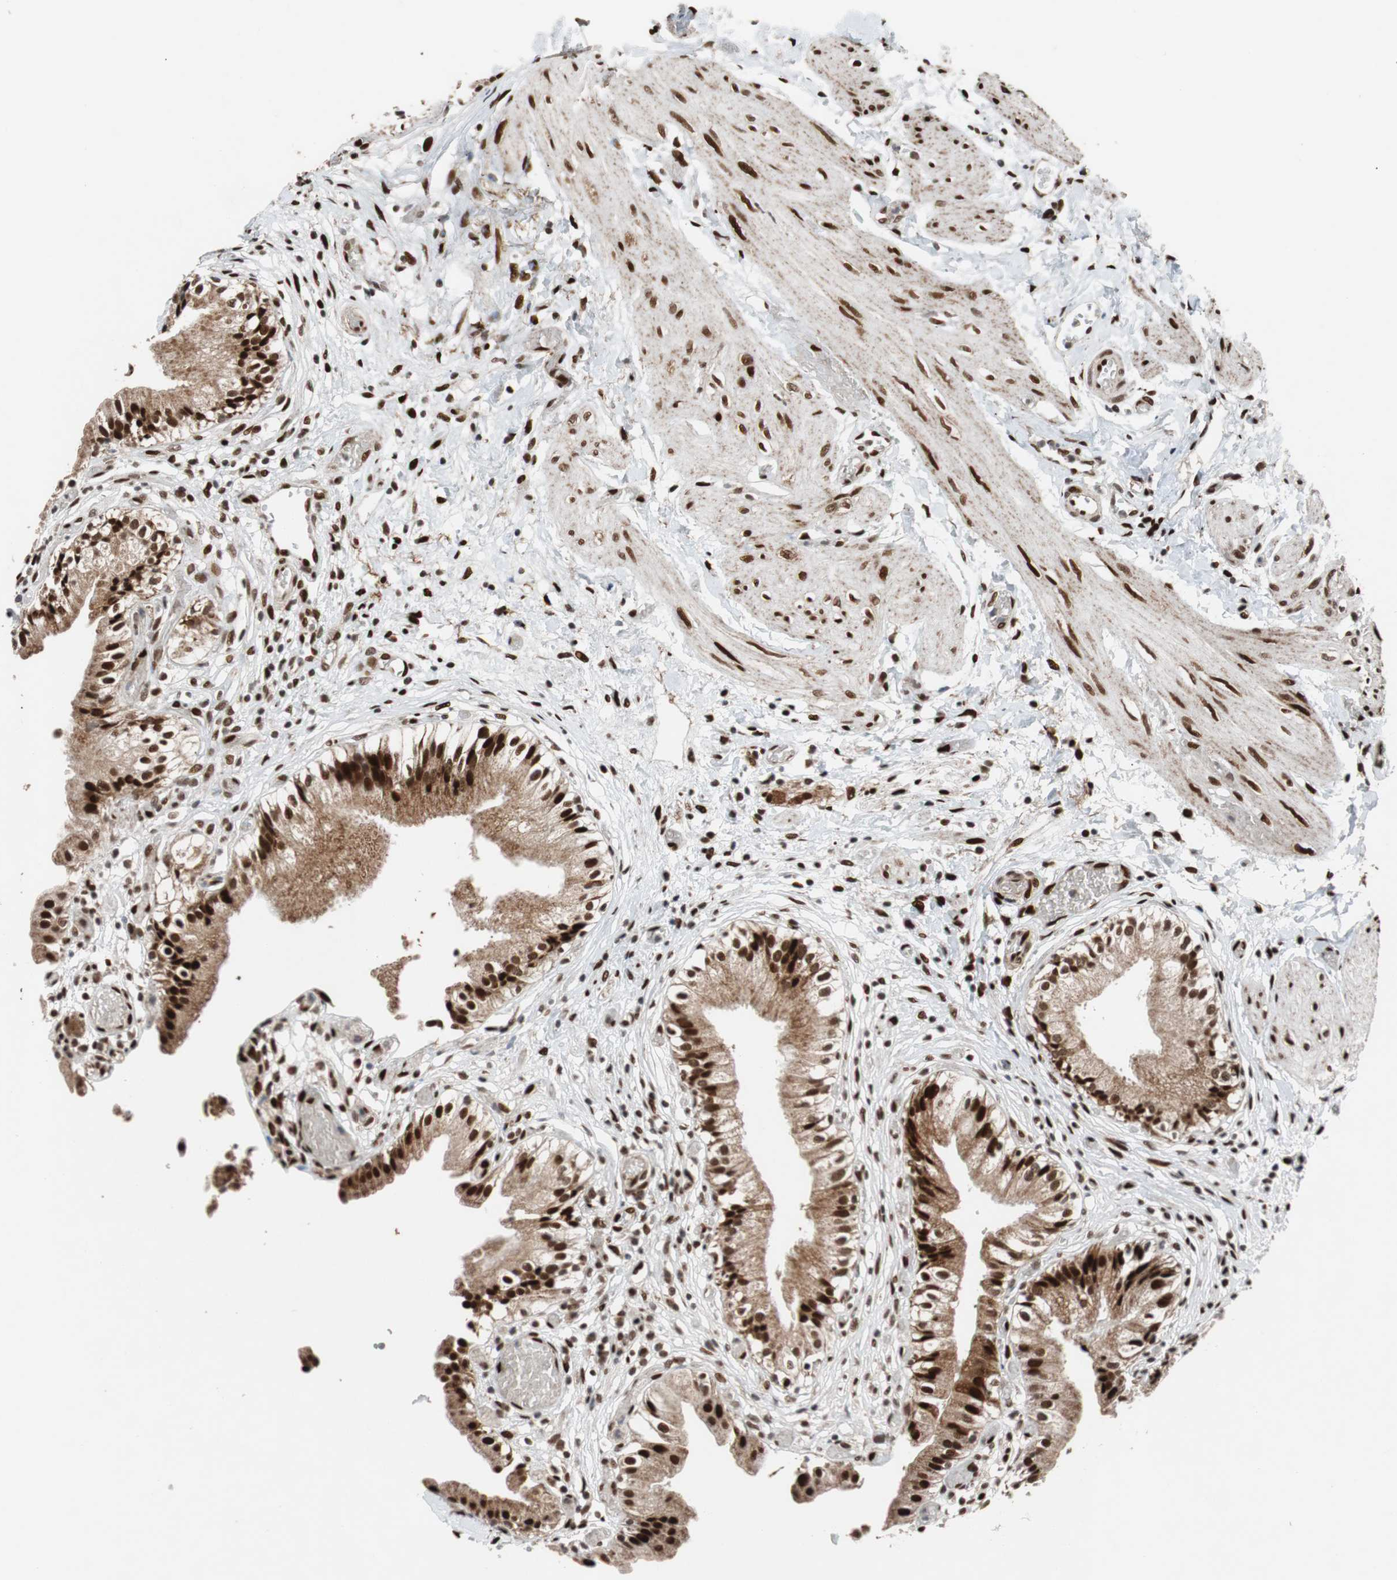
{"staining": {"intensity": "strong", "quantity": ">75%", "location": "nuclear"}, "tissue": "gallbladder", "cell_type": "Glandular cells", "image_type": "normal", "snomed": [{"axis": "morphology", "description": "Normal tissue, NOS"}, {"axis": "topography", "description": "Gallbladder"}], "caption": "About >75% of glandular cells in normal human gallbladder demonstrate strong nuclear protein expression as visualized by brown immunohistochemical staining.", "gene": "NBL1", "patient": {"sex": "male", "age": 65}}